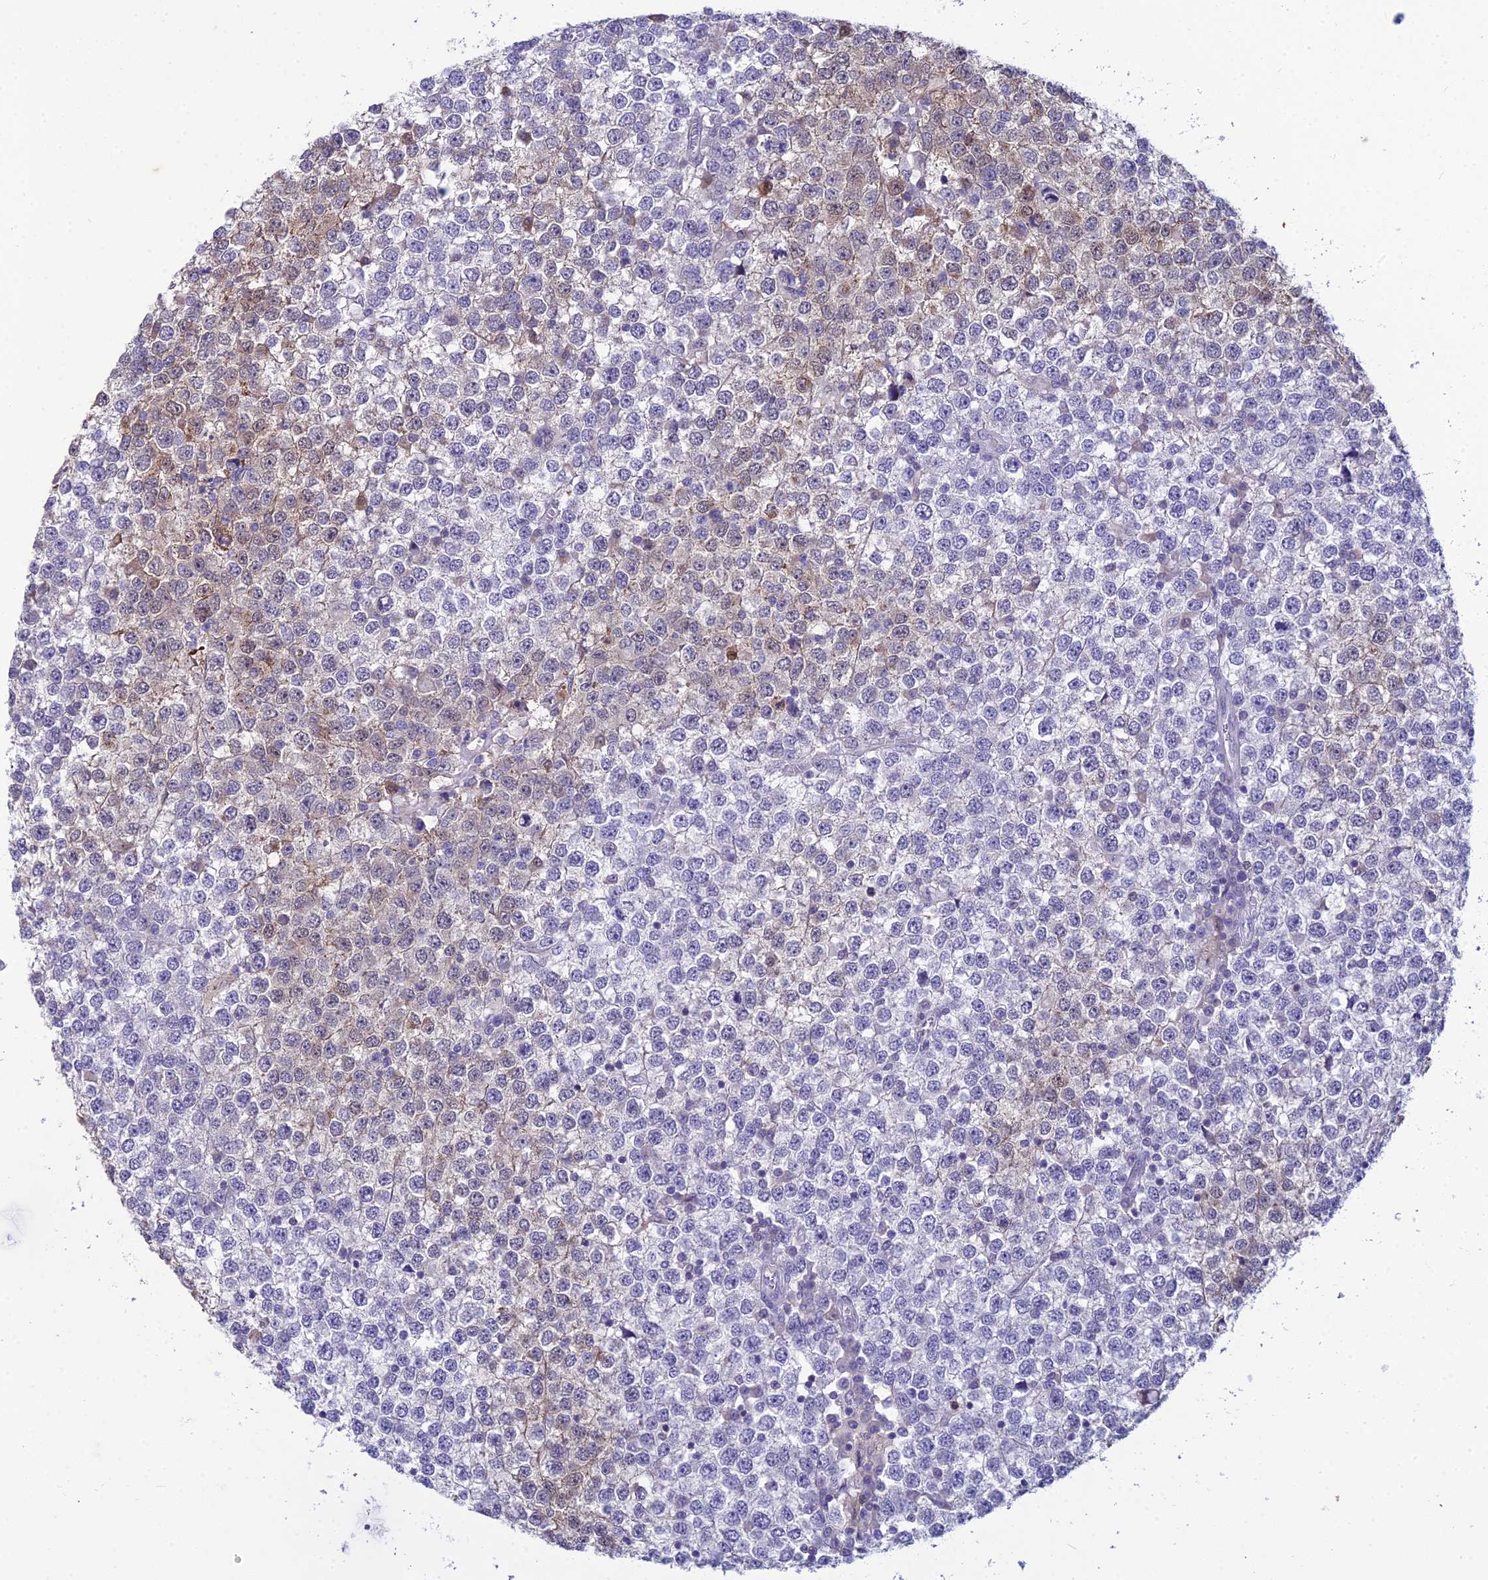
{"staining": {"intensity": "weak", "quantity": "<25%", "location": "cytoplasmic/membranous"}, "tissue": "testis cancer", "cell_type": "Tumor cells", "image_type": "cancer", "snomed": [{"axis": "morphology", "description": "Seminoma, NOS"}, {"axis": "topography", "description": "Testis"}], "caption": "Histopathology image shows no significant protein expression in tumor cells of testis cancer.", "gene": "ZMIZ1", "patient": {"sex": "male", "age": 65}}